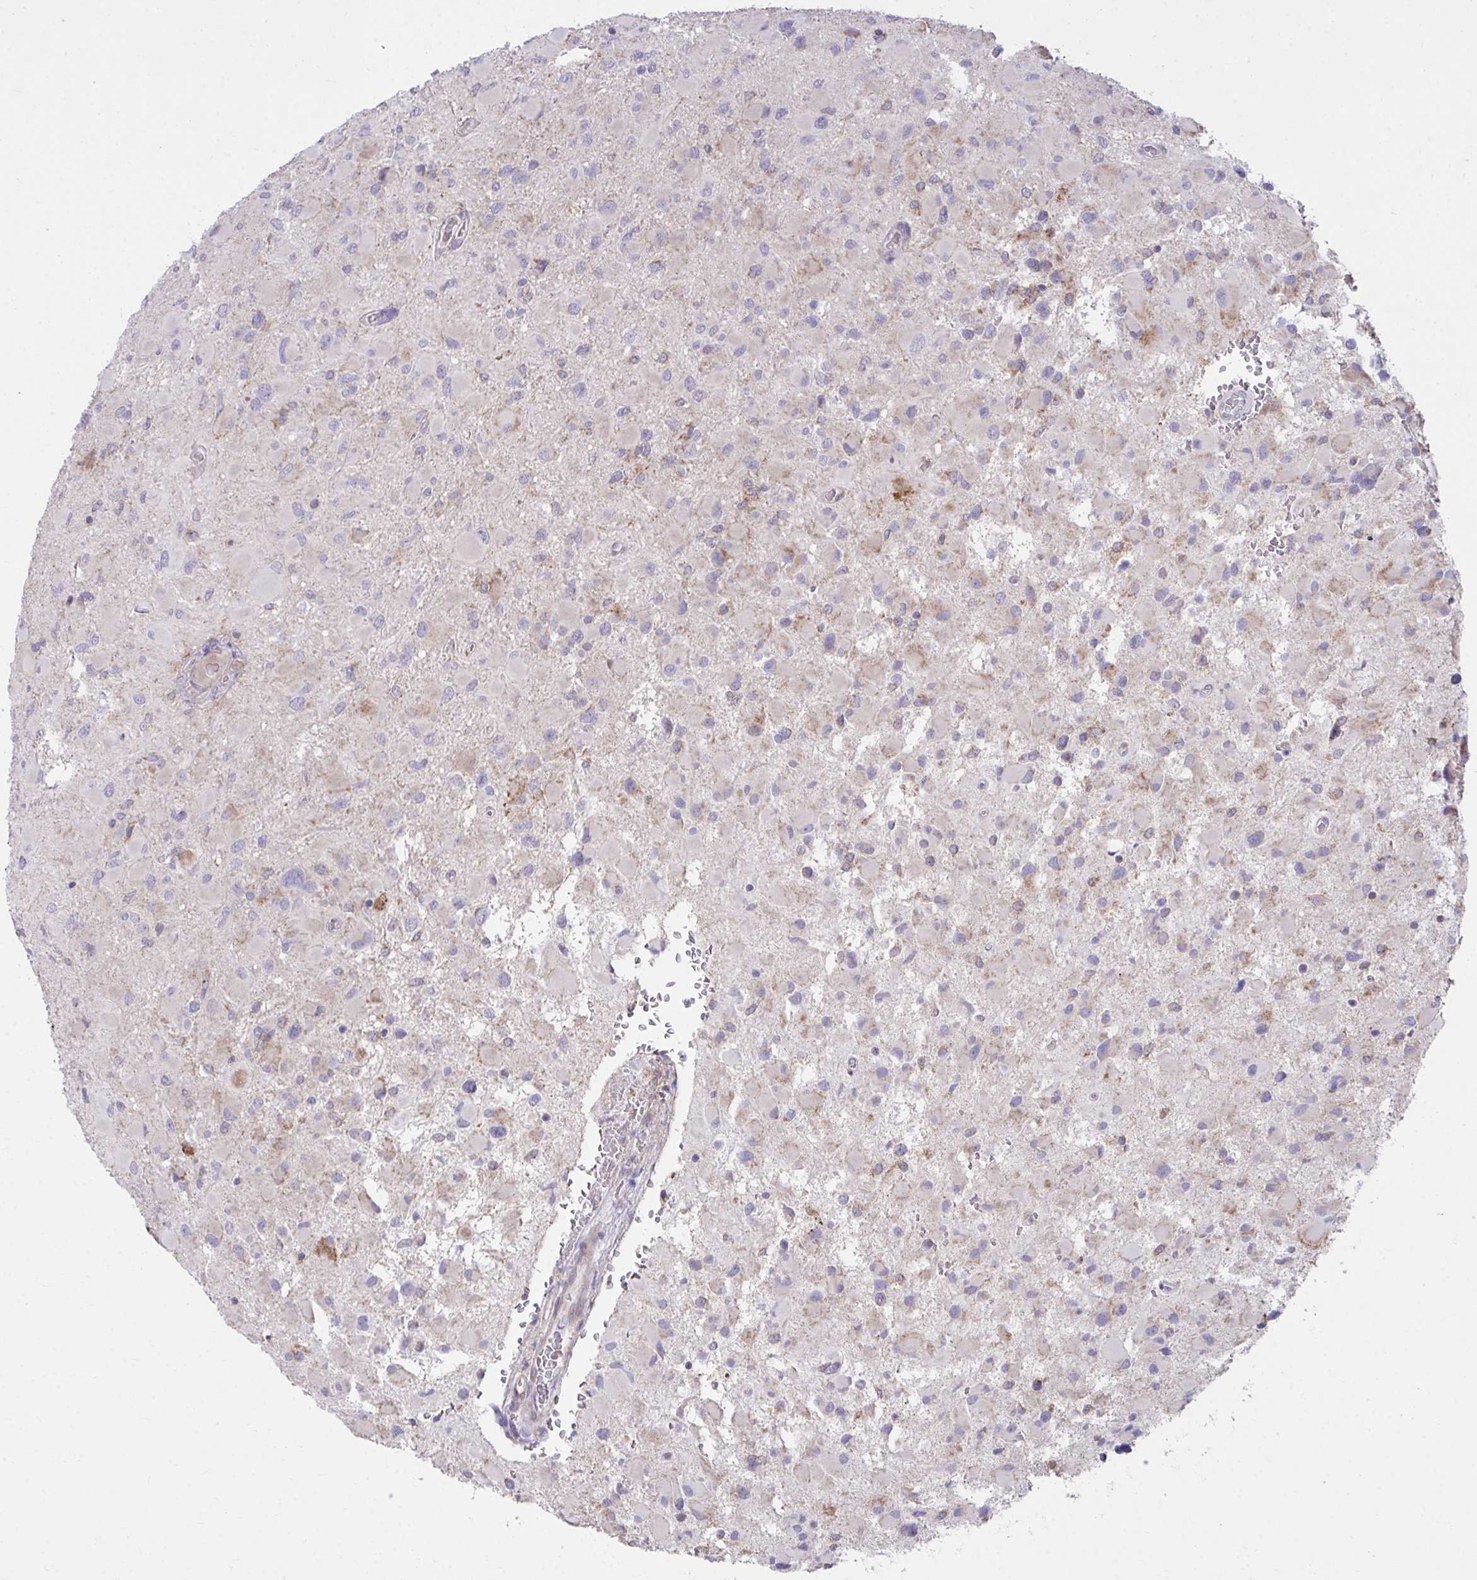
{"staining": {"intensity": "weak", "quantity": "<25%", "location": "cytoplasmic/membranous"}, "tissue": "glioma", "cell_type": "Tumor cells", "image_type": "cancer", "snomed": [{"axis": "morphology", "description": "Glioma, malignant, High grade"}, {"axis": "topography", "description": "Cerebral cortex"}], "caption": "Tumor cells are negative for brown protein staining in glioma. (DAB IHC visualized using brightfield microscopy, high magnification).", "gene": "C16orf54", "patient": {"sex": "female", "age": 36}}